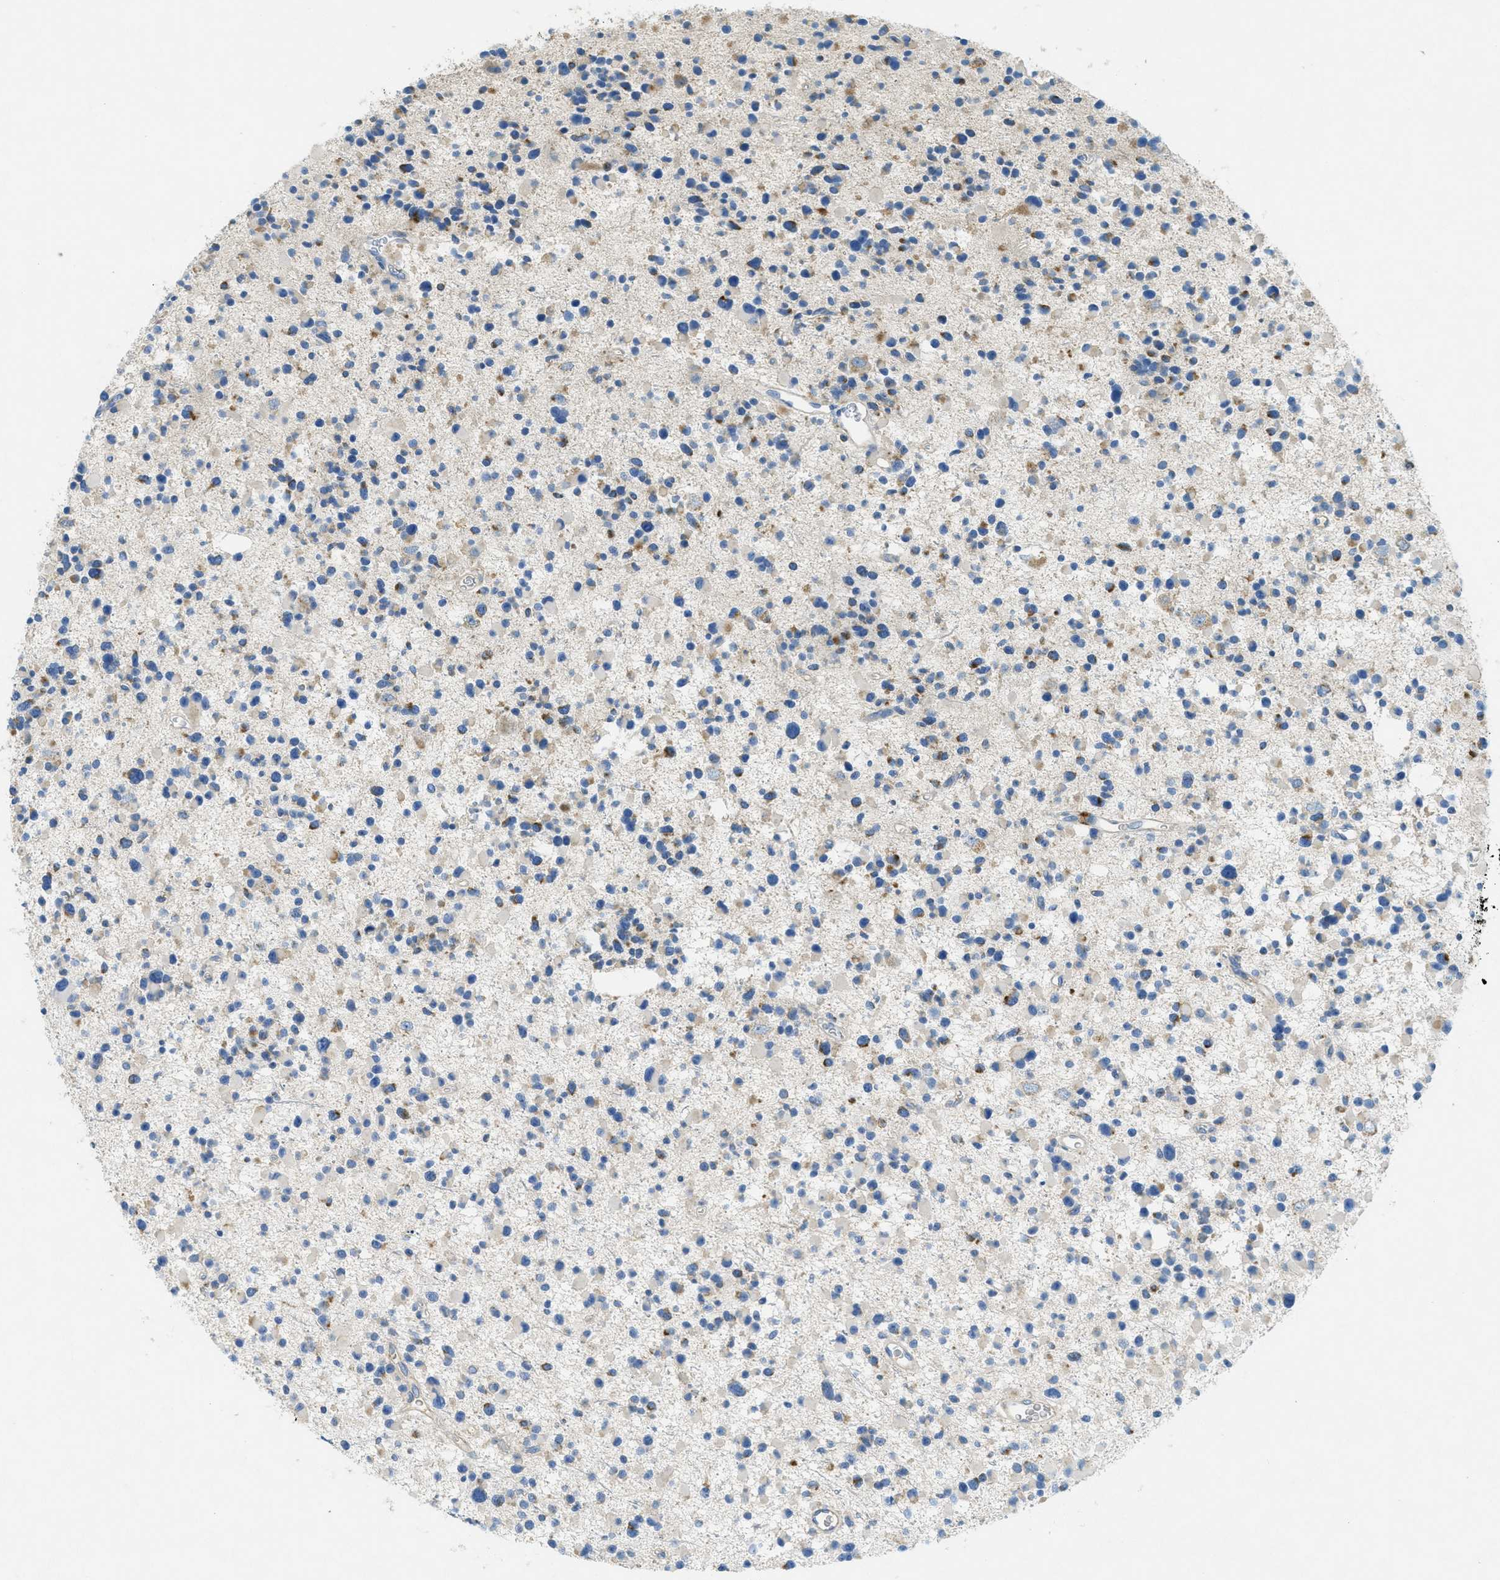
{"staining": {"intensity": "moderate", "quantity": "<25%", "location": "cytoplasmic/membranous"}, "tissue": "glioma", "cell_type": "Tumor cells", "image_type": "cancer", "snomed": [{"axis": "morphology", "description": "Glioma, malignant, Low grade"}, {"axis": "topography", "description": "Brain"}], "caption": "Malignant low-grade glioma stained with a protein marker demonstrates moderate staining in tumor cells.", "gene": "CYGB", "patient": {"sex": "female", "age": 22}}